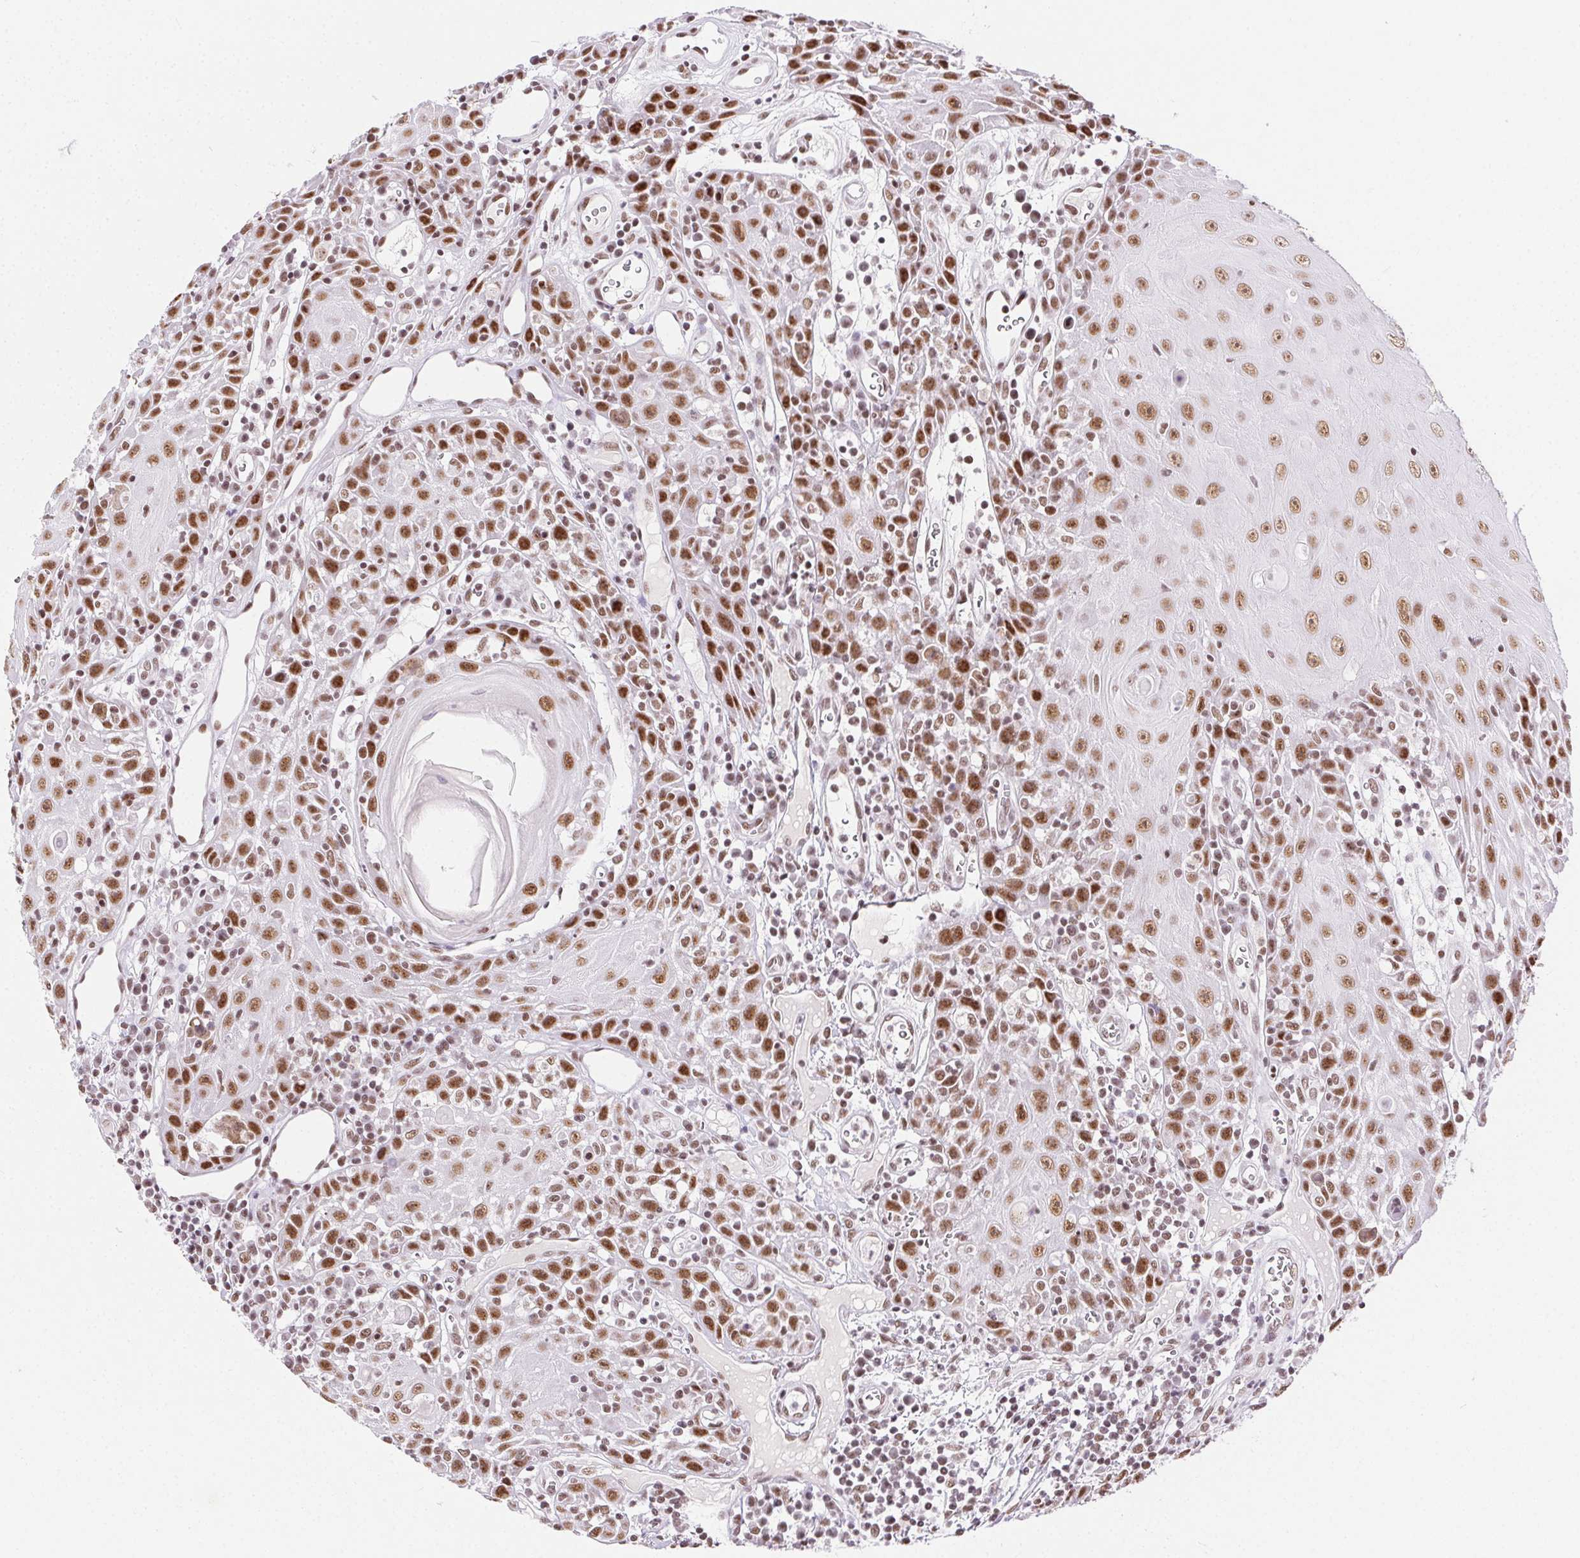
{"staining": {"intensity": "strong", "quantity": ">75%", "location": "nuclear"}, "tissue": "head and neck cancer", "cell_type": "Tumor cells", "image_type": "cancer", "snomed": [{"axis": "morphology", "description": "Squamous cell carcinoma, NOS"}, {"axis": "topography", "description": "Head-Neck"}], "caption": "A high-resolution image shows immunohistochemistry staining of head and neck squamous cell carcinoma, which exhibits strong nuclear positivity in approximately >75% of tumor cells. The staining was performed using DAB, with brown indicating positive protein expression. Nuclei are stained blue with hematoxylin.", "gene": "TRA2B", "patient": {"sex": "male", "age": 52}}